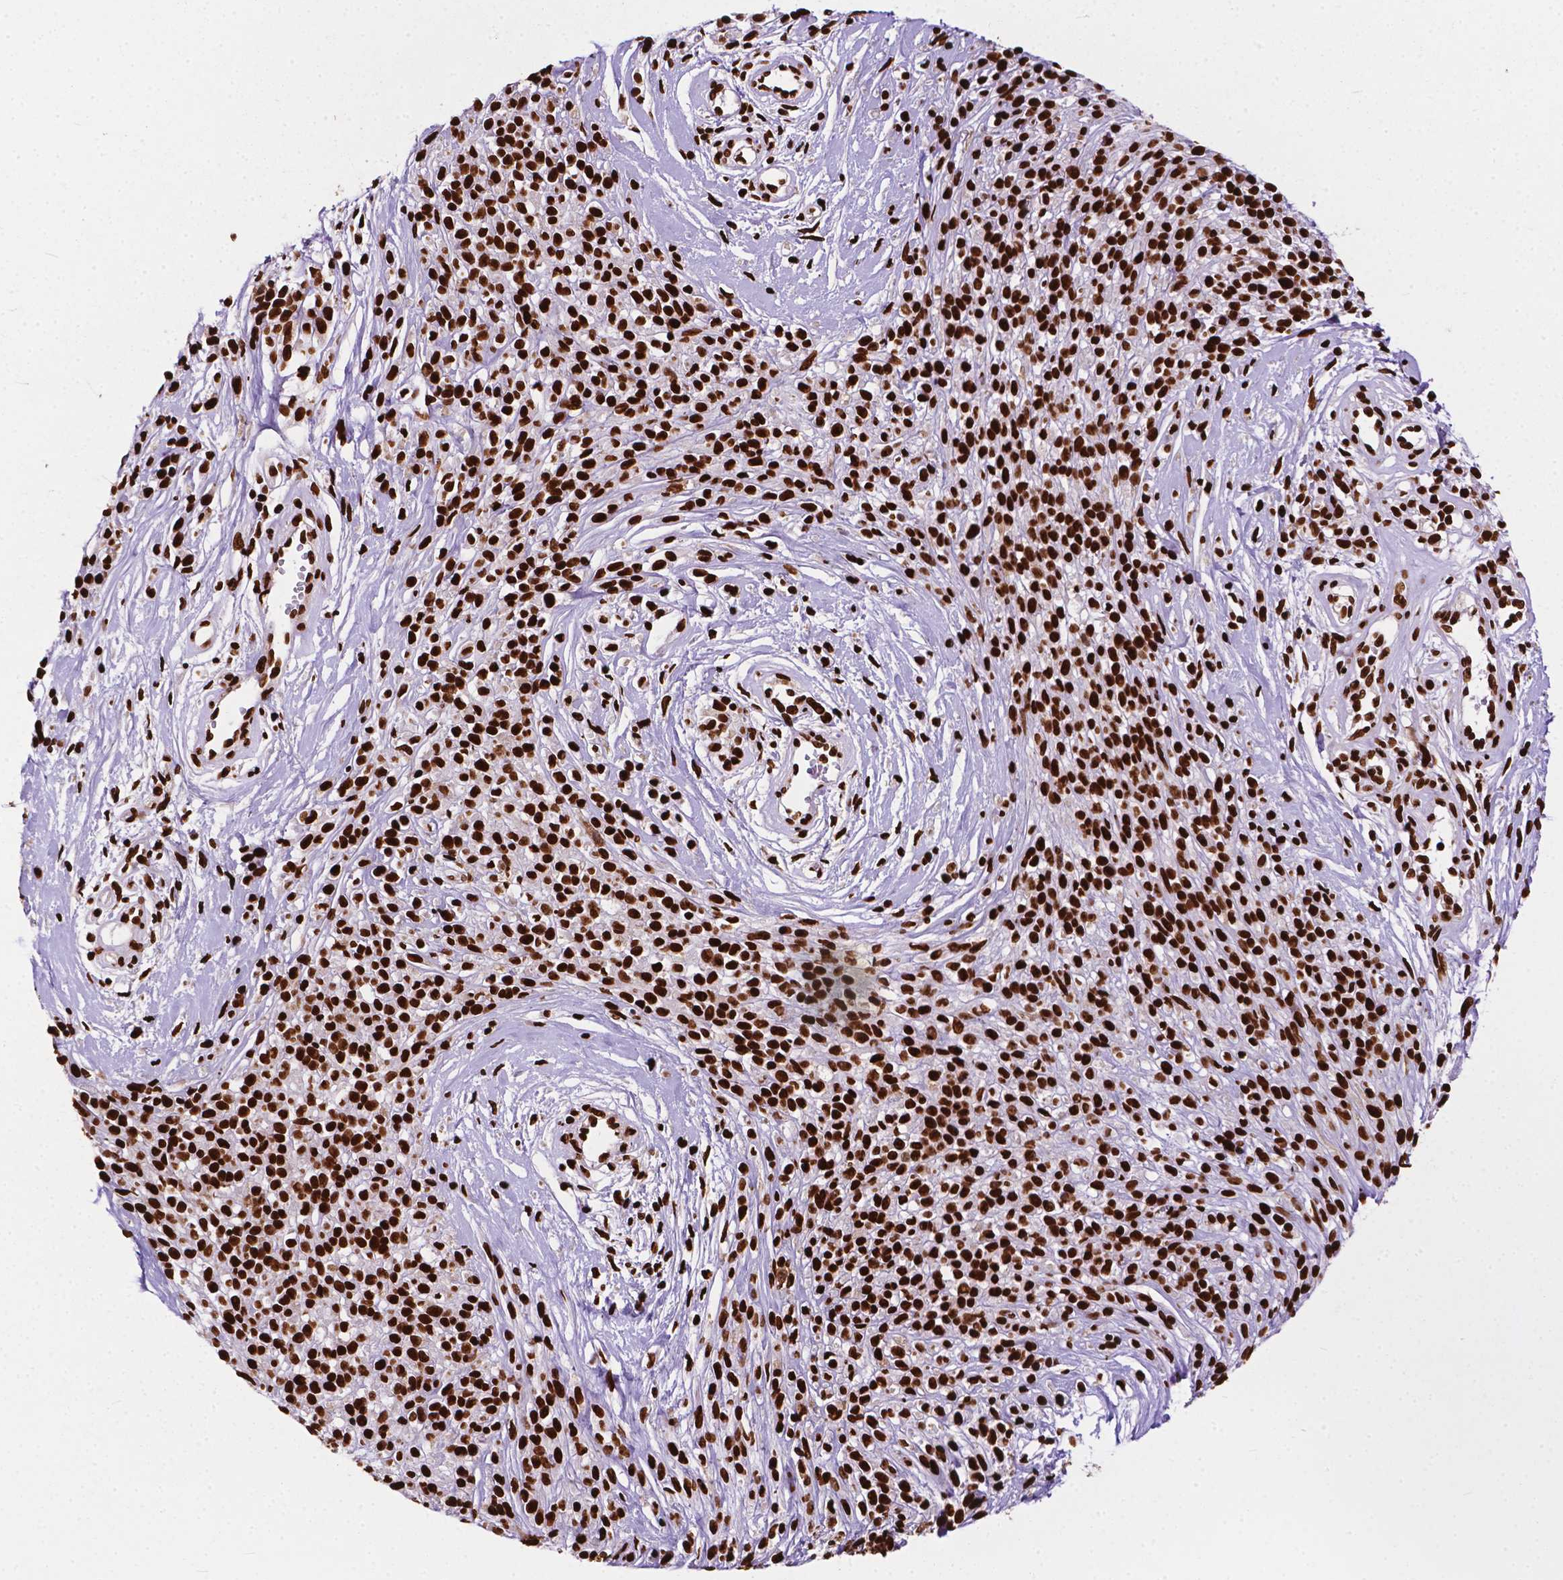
{"staining": {"intensity": "strong", "quantity": ">75%", "location": "nuclear"}, "tissue": "melanoma", "cell_type": "Tumor cells", "image_type": "cancer", "snomed": [{"axis": "morphology", "description": "Malignant melanoma, NOS"}, {"axis": "topography", "description": "Skin"}, {"axis": "topography", "description": "Skin of trunk"}], "caption": "Malignant melanoma stained for a protein (brown) demonstrates strong nuclear positive staining in about >75% of tumor cells.", "gene": "SMIM5", "patient": {"sex": "male", "age": 74}}